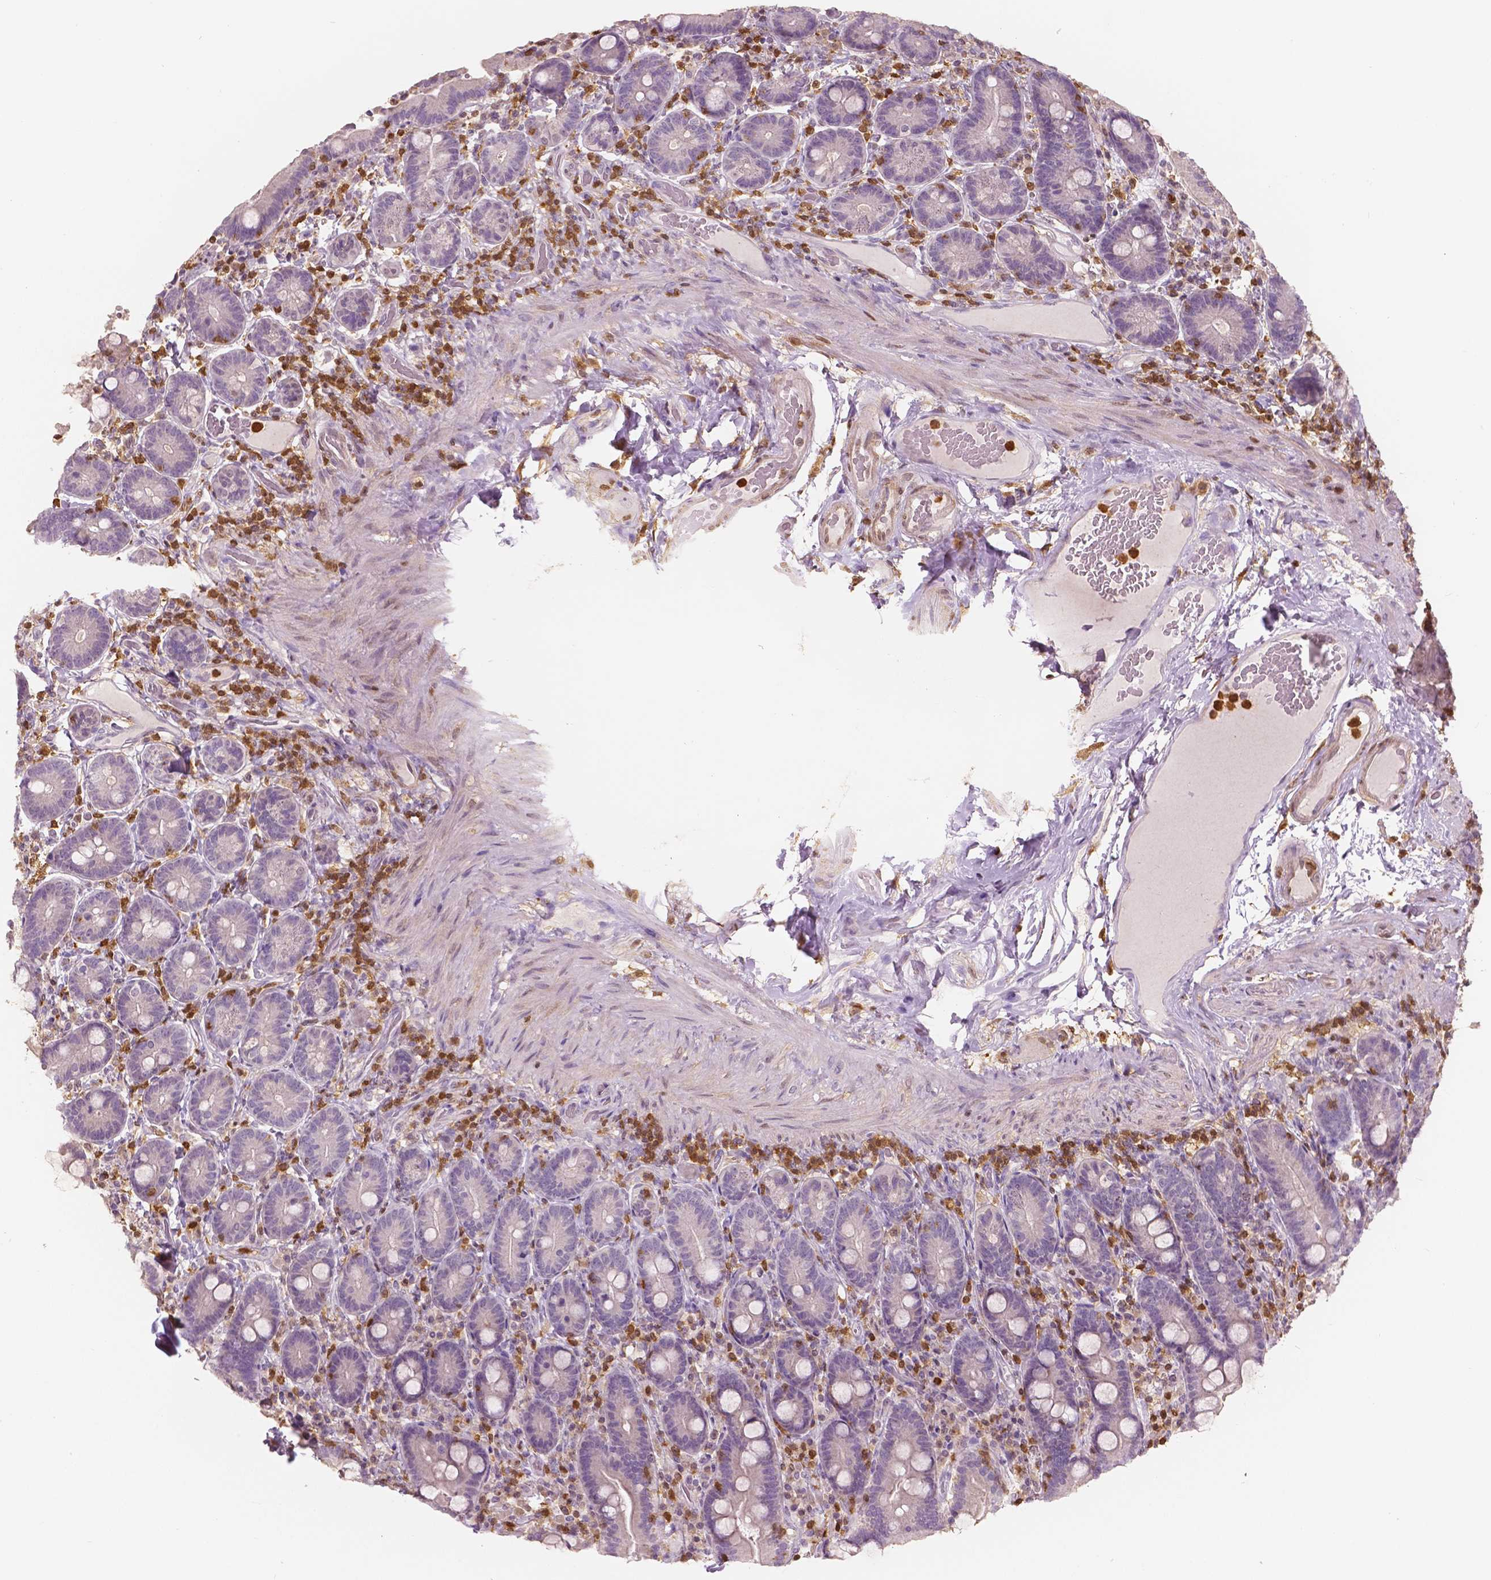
{"staining": {"intensity": "negative", "quantity": "none", "location": "none"}, "tissue": "duodenum", "cell_type": "Glandular cells", "image_type": "normal", "snomed": [{"axis": "morphology", "description": "Normal tissue, NOS"}, {"axis": "topography", "description": "Duodenum"}], "caption": "Immunohistochemistry (IHC) photomicrograph of unremarkable human duodenum stained for a protein (brown), which reveals no positivity in glandular cells.", "gene": "S100A4", "patient": {"sex": "female", "age": 62}}